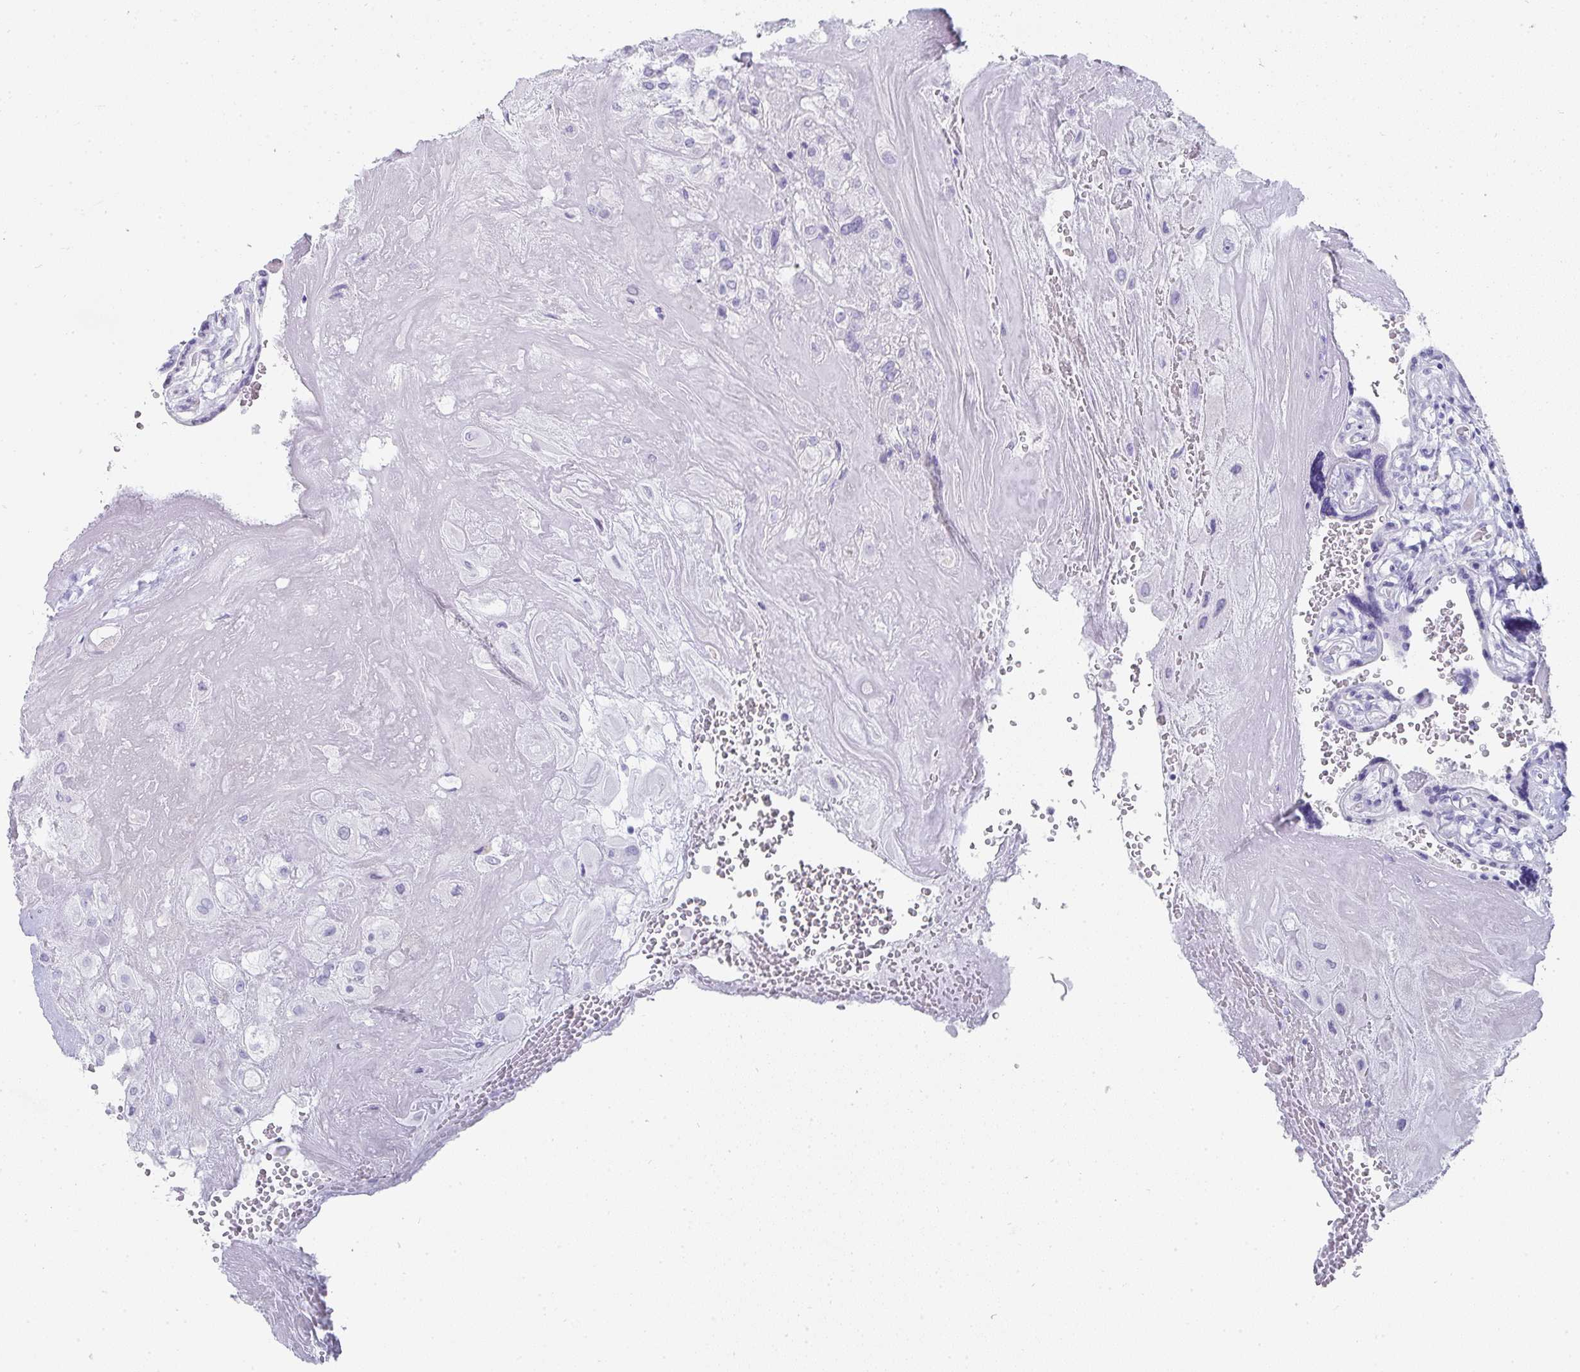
{"staining": {"intensity": "negative", "quantity": "none", "location": "none"}, "tissue": "placenta", "cell_type": "Decidual cells", "image_type": "normal", "snomed": [{"axis": "morphology", "description": "Normal tissue, NOS"}, {"axis": "topography", "description": "Placenta"}], "caption": "A high-resolution micrograph shows immunohistochemistry staining of benign placenta, which reveals no significant expression in decidual cells.", "gene": "PRND", "patient": {"sex": "female", "age": 32}}